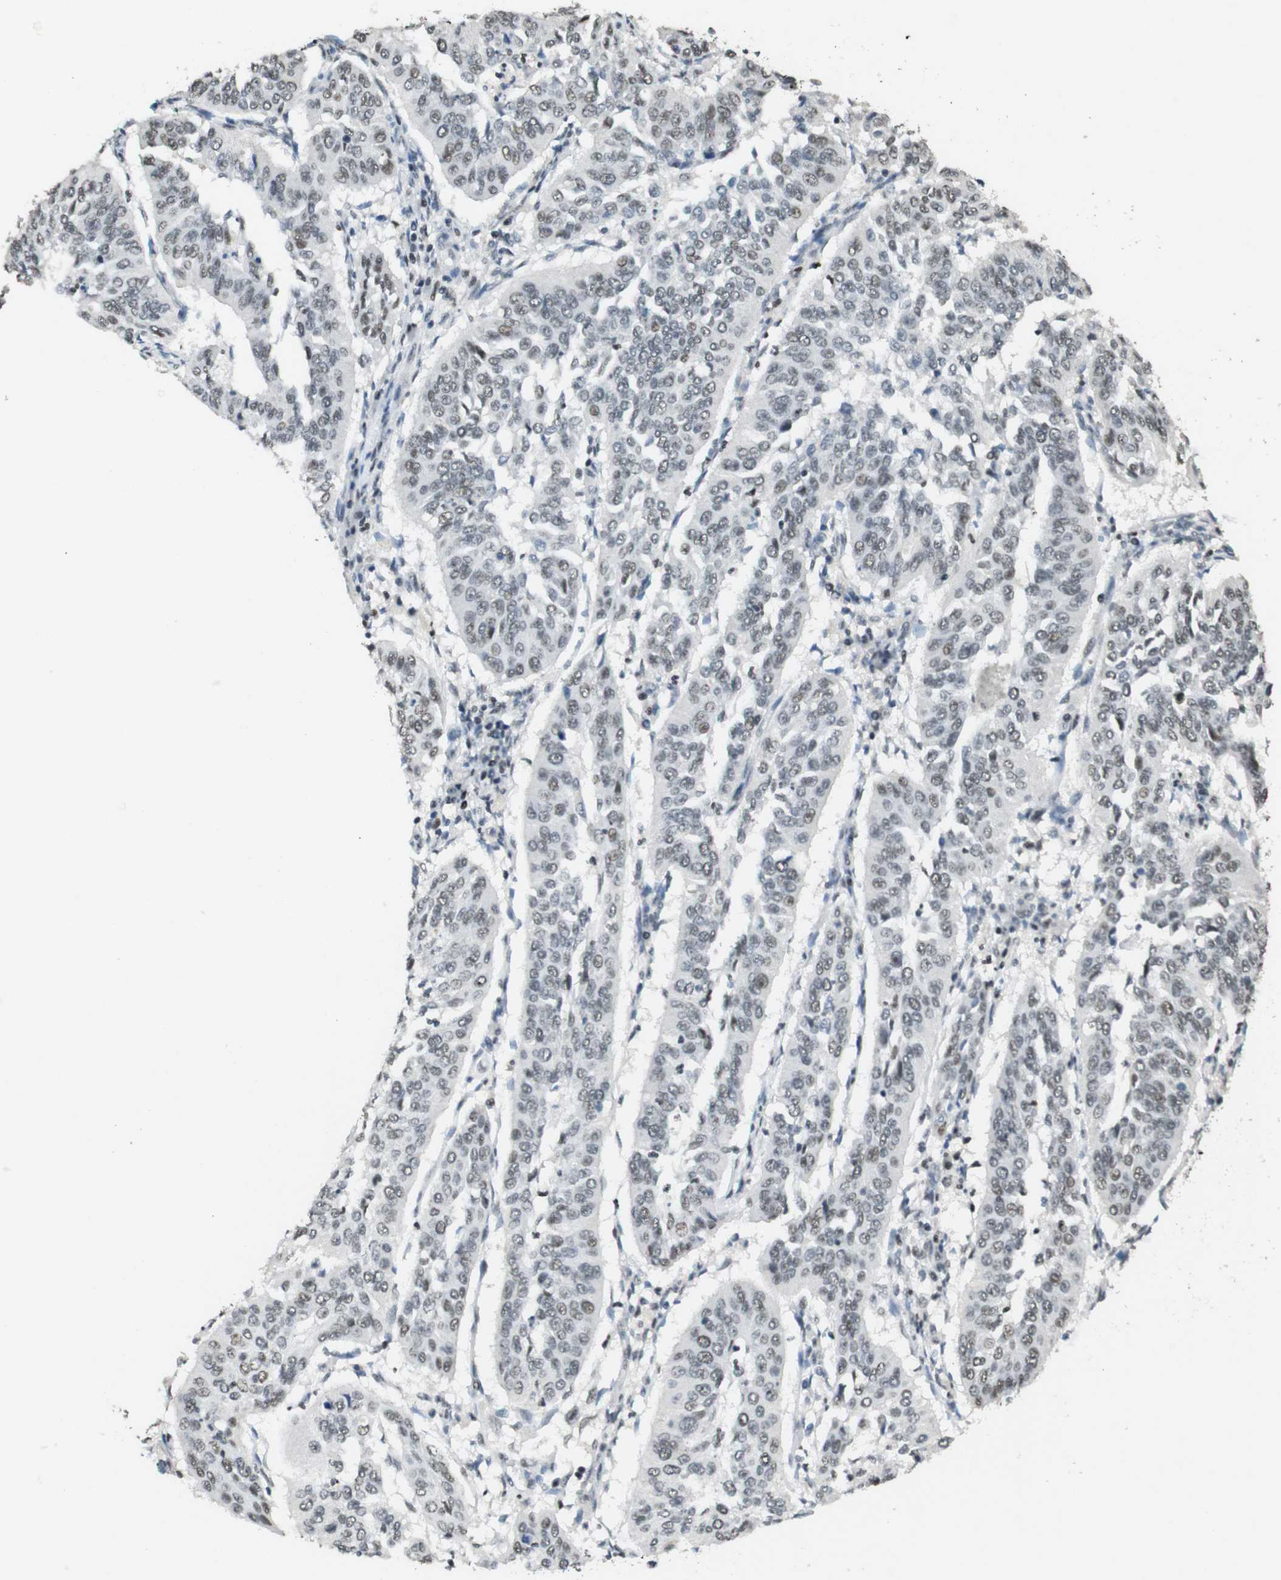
{"staining": {"intensity": "moderate", "quantity": "25%-75%", "location": "nuclear"}, "tissue": "cervical cancer", "cell_type": "Tumor cells", "image_type": "cancer", "snomed": [{"axis": "morphology", "description": "Normal tissue, NOS"}, {"axis": "morphology", "description": "Squamous cell carcinoma, NOS"}, {"axis": "topography", "description": "Cervix"}], "caption": "Protein staining of cervical cancer tissue exhibits moderate nuclear expression in about 25%-75% of tumor cells.", "gene": "CSNK2B", "patient": {"sex": "female", "age": 39}}